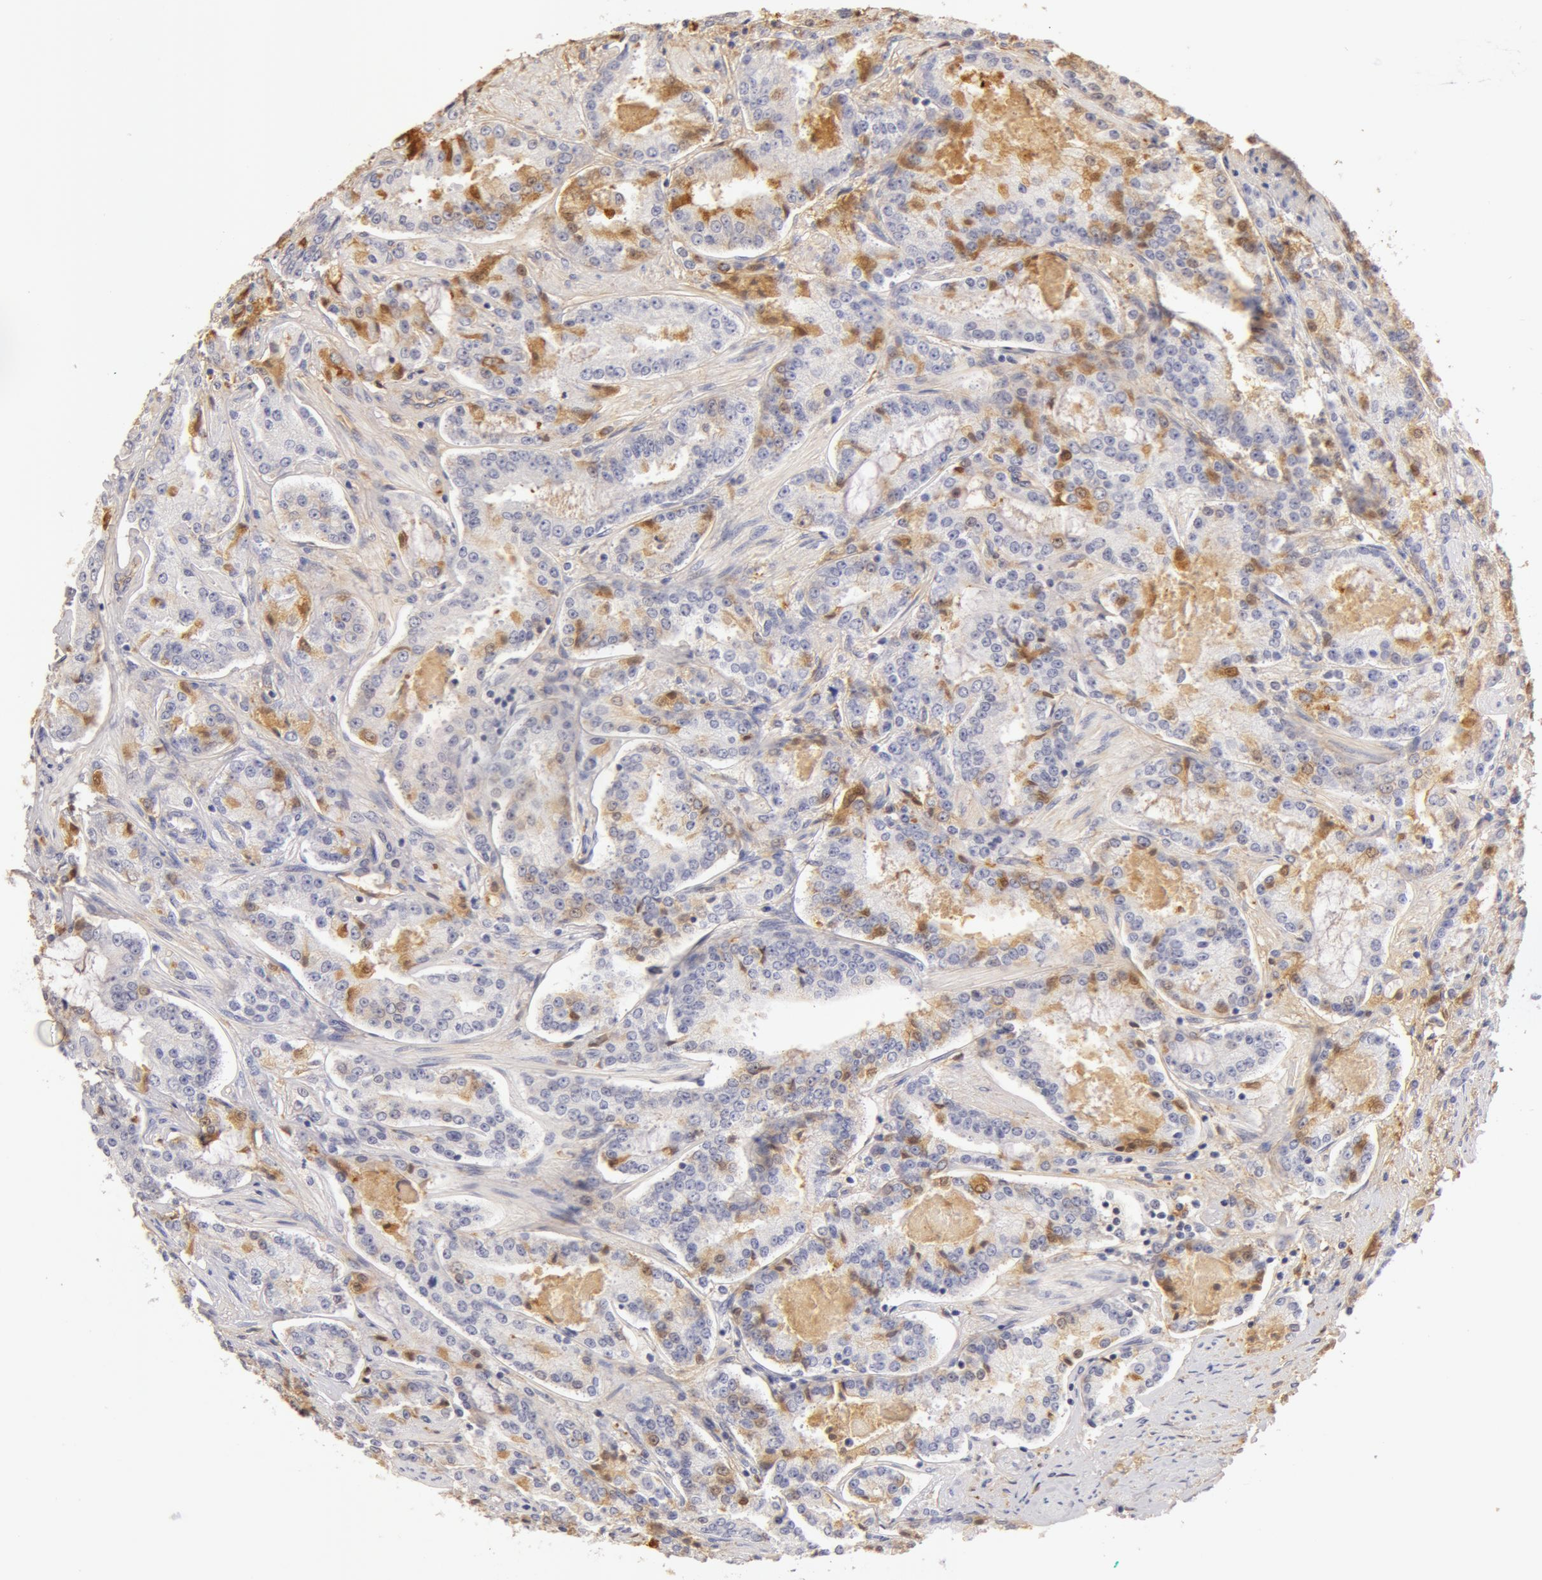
{"staining": {"intensity": "moderate", "quantity": "<25%", "location": "cytoplasmic/membranous"}, "tissue": "prostate cancer", "cell_type": "Tumor cells", "image_type": "cancer", "snomed": [{"axis": "morphology", "description": "Adenocarcinoma, Medium grade"}, {"axis": "topography", "description": "Prostate"}], "caption": "About <25% of tumor cells in human prostate cancer show moderate cytoplasmic/membranous protein positivity as visualized by brown immunohistochemical staining.", "gene": "TF", "patient": {"sex": "male", "age": 72}}